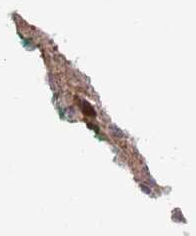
{"staining": {"intensity": "weak", "quantity": "25%-75%", "location": "nuclear"}, "tissue": "melanoma", "cell_type": "Tumor cells", "image_type": "cancer", "snomed": [{"axis": "morphology", "description": "Malignant melanoma, NOS"}, {"axis": "topography", "description": "Skin"}], "caption": "Protein staining shows weak nuclear positivity in about 25%-75% of tumor cells in malignant melanoma.", "gene": "HAUS3", "patient": {"sex": "female", "age": 52}}